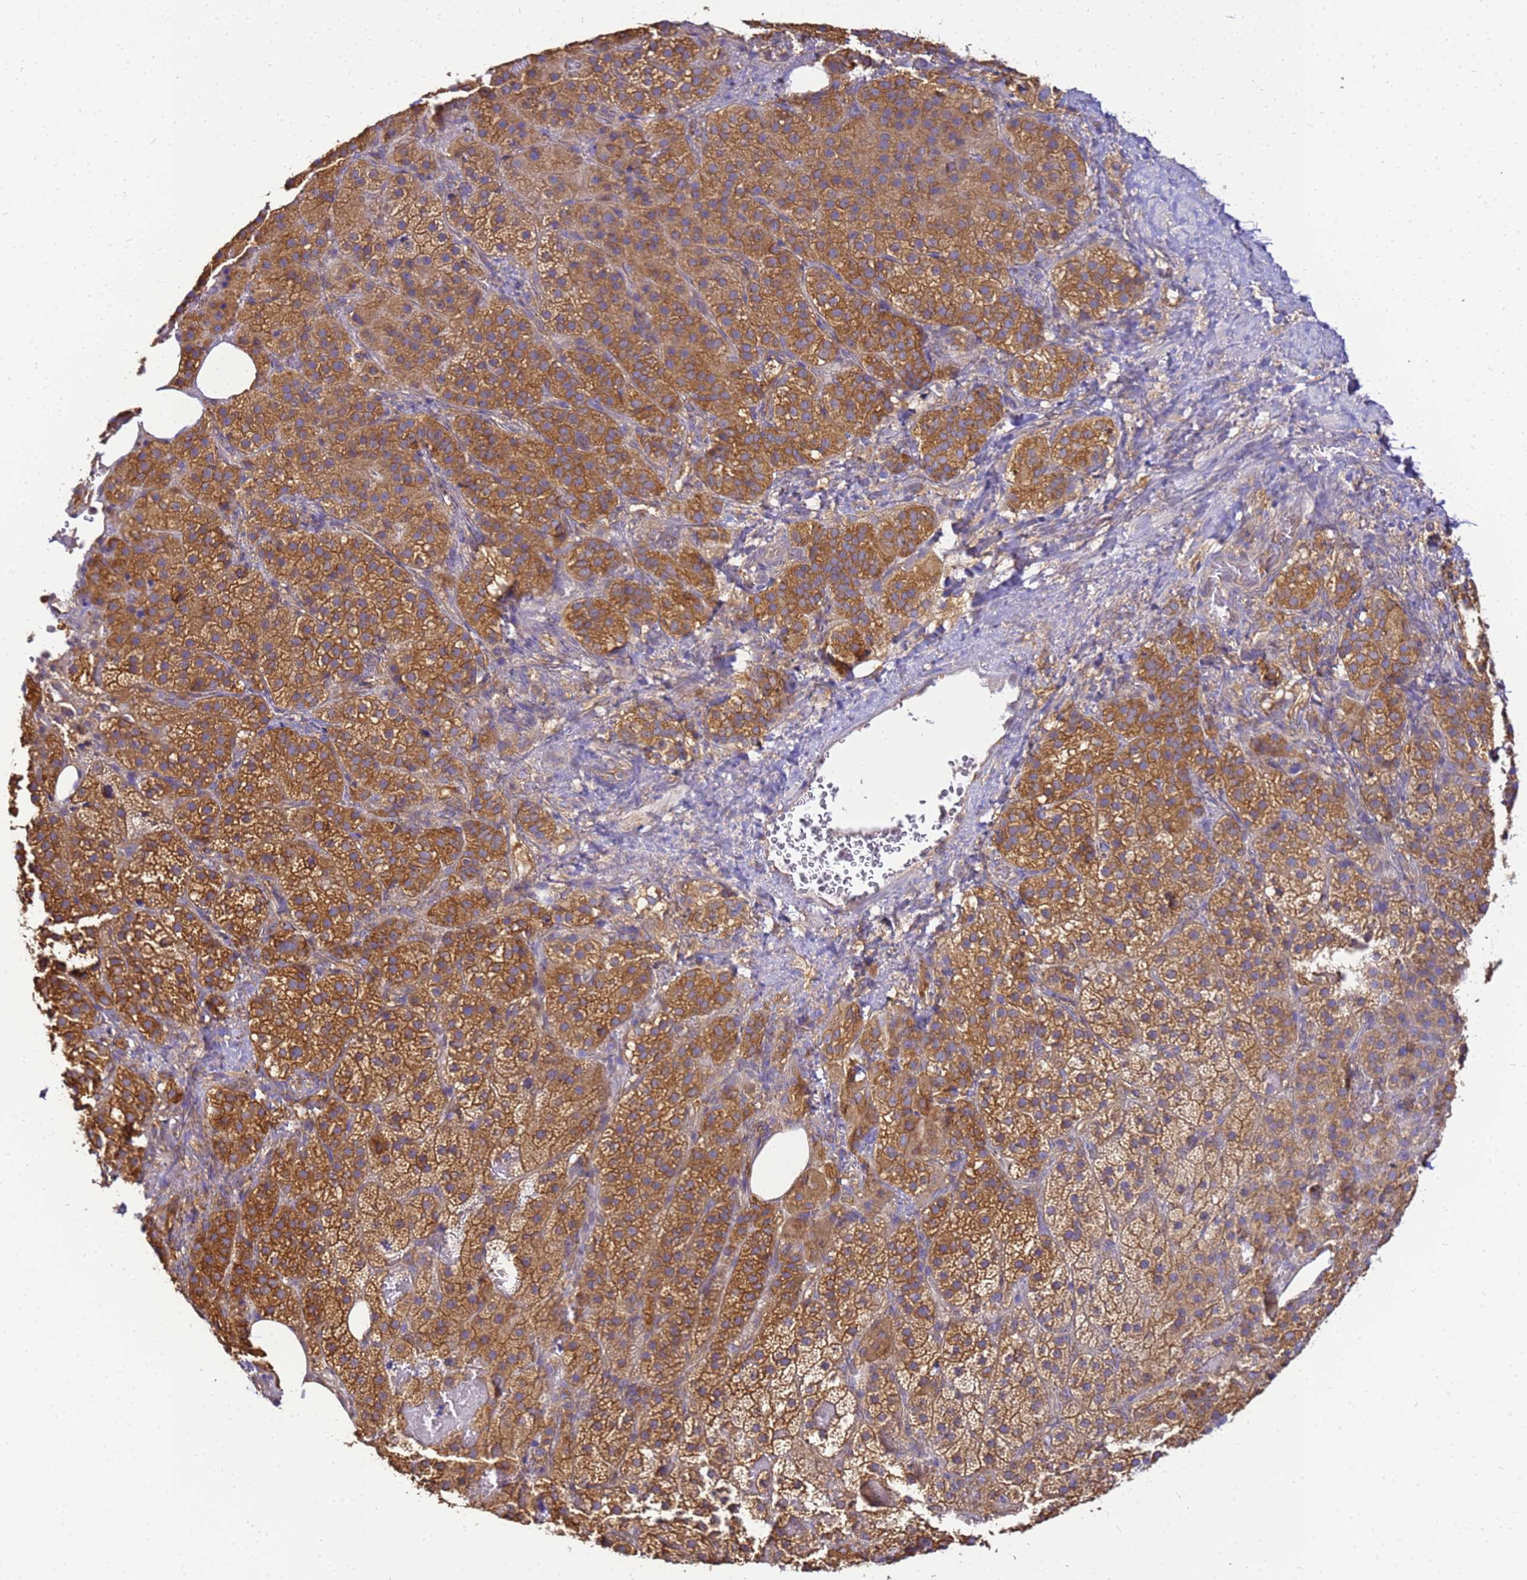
{"staining": {"intensity": "moderate", "quantity": ">75%", "location": "cytoplasmic/membranous"}, "tissue": "adrenal gland", "cell_type": "Glandular cells", "image_type": "normal", "snomed": [{"axis": "morphology", "description": "Normal tissue, NOS"}, {"axis": "topography", "description": "Adrenal gland"}], "caption": "Immunohistochemistry (IHC) of normal adrenal gland demonstrates medium levels of moderate cytoplasmic/membranous expression in approximately >75% of glandular cells.", "gene": "NARS1", "patient": {"sex": "female", "age": 59}}